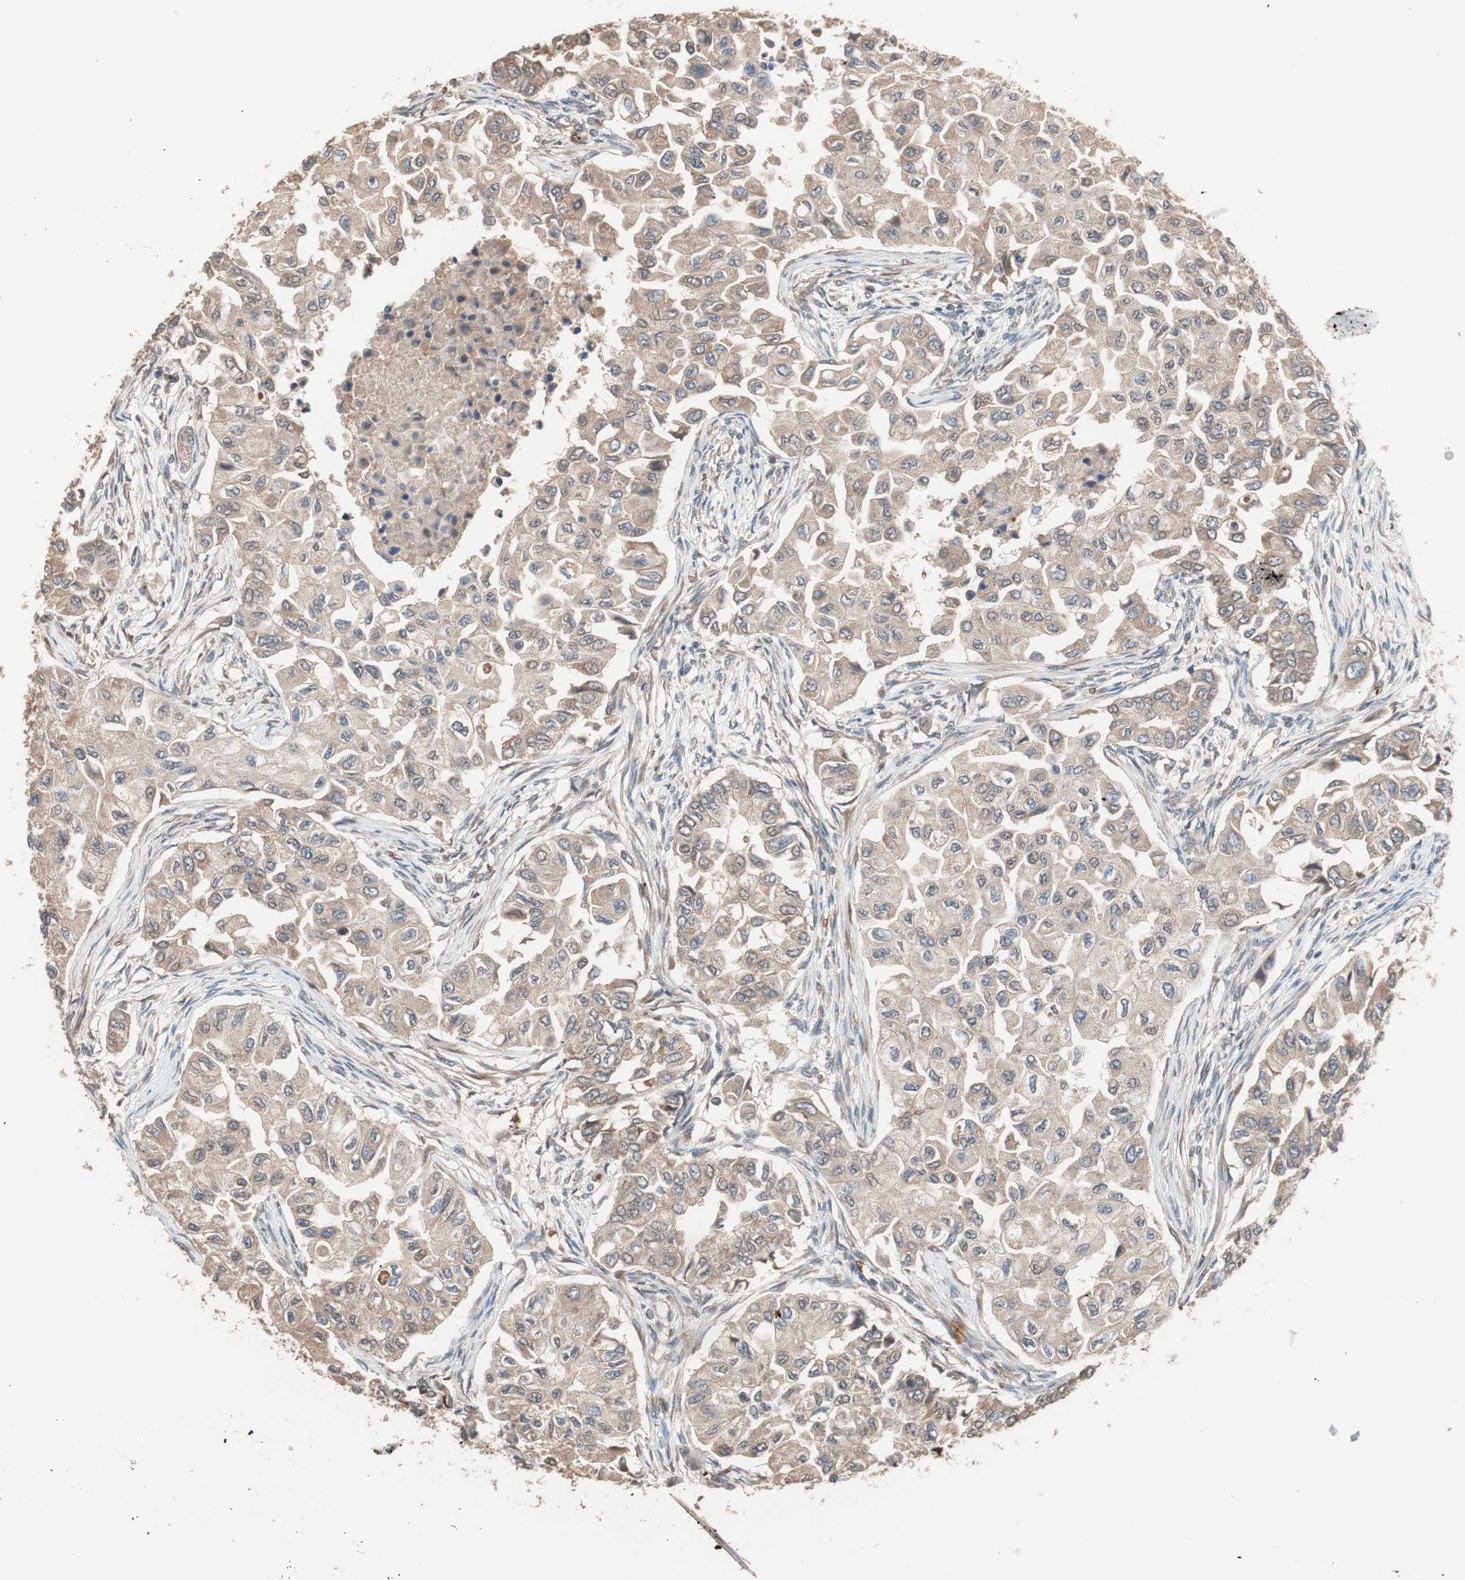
{"staining": {"intensity": "moderate", "quantity": ">75%", "location": "cytoplasmic/membranous"}, "tissue": "breast cancer", "cell_type": "Tumor cells", "image_type": "cancer", "snomed": [{"axis": "morphology", "description": "Normal tissue, NOS"}, {"axis": "morphology", "description": "Duct carcinoma"}, {"axis": "topography", "description": "Breast"}], "caption": "IHC of breast cancer (invasive ductal carcinoma) demonstrates medium levels of moderate cytoplasmic/membranous positivity in approximately >75% of tumor cells.", "gene": "GLYCTK", "patient": {"sex": "female", "age": 49}}